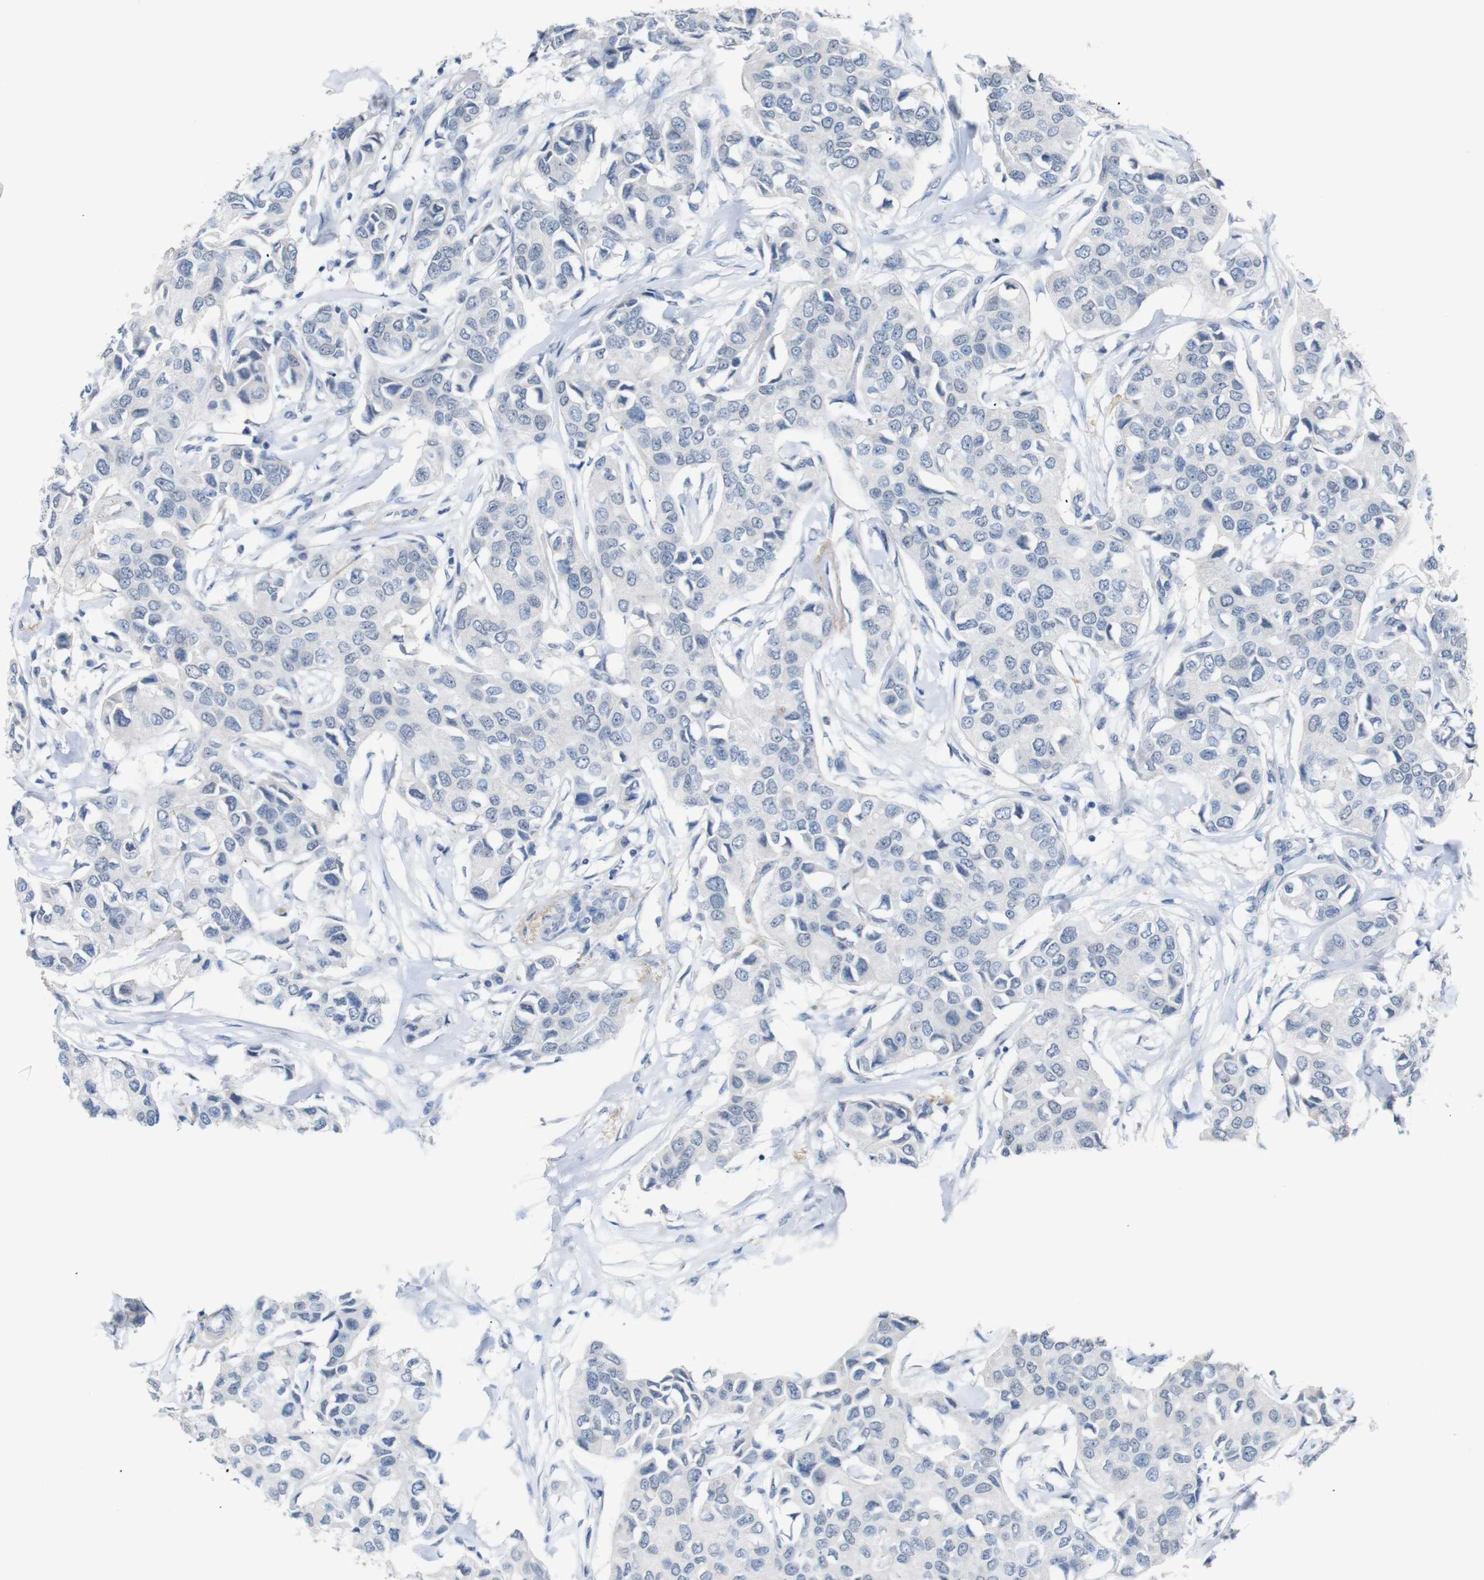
{"staining": {"intensity": "negative", "quantity": "none", "location": "none"}, "tissue": "breast cancer", "cell_type": "Tumor cells", "image_type": "cancer", "snomed": [{"axis": "morphology", "description": "Duct carcinoma"}, {"axis": "topography", "description": "Breast"}], "caption": "Tumor cells are negative for protein expression in human infiltrating ductal carcinoma (breast).", "gene": "CHRM5", "patient": {"sex": "female", "age": 80}}